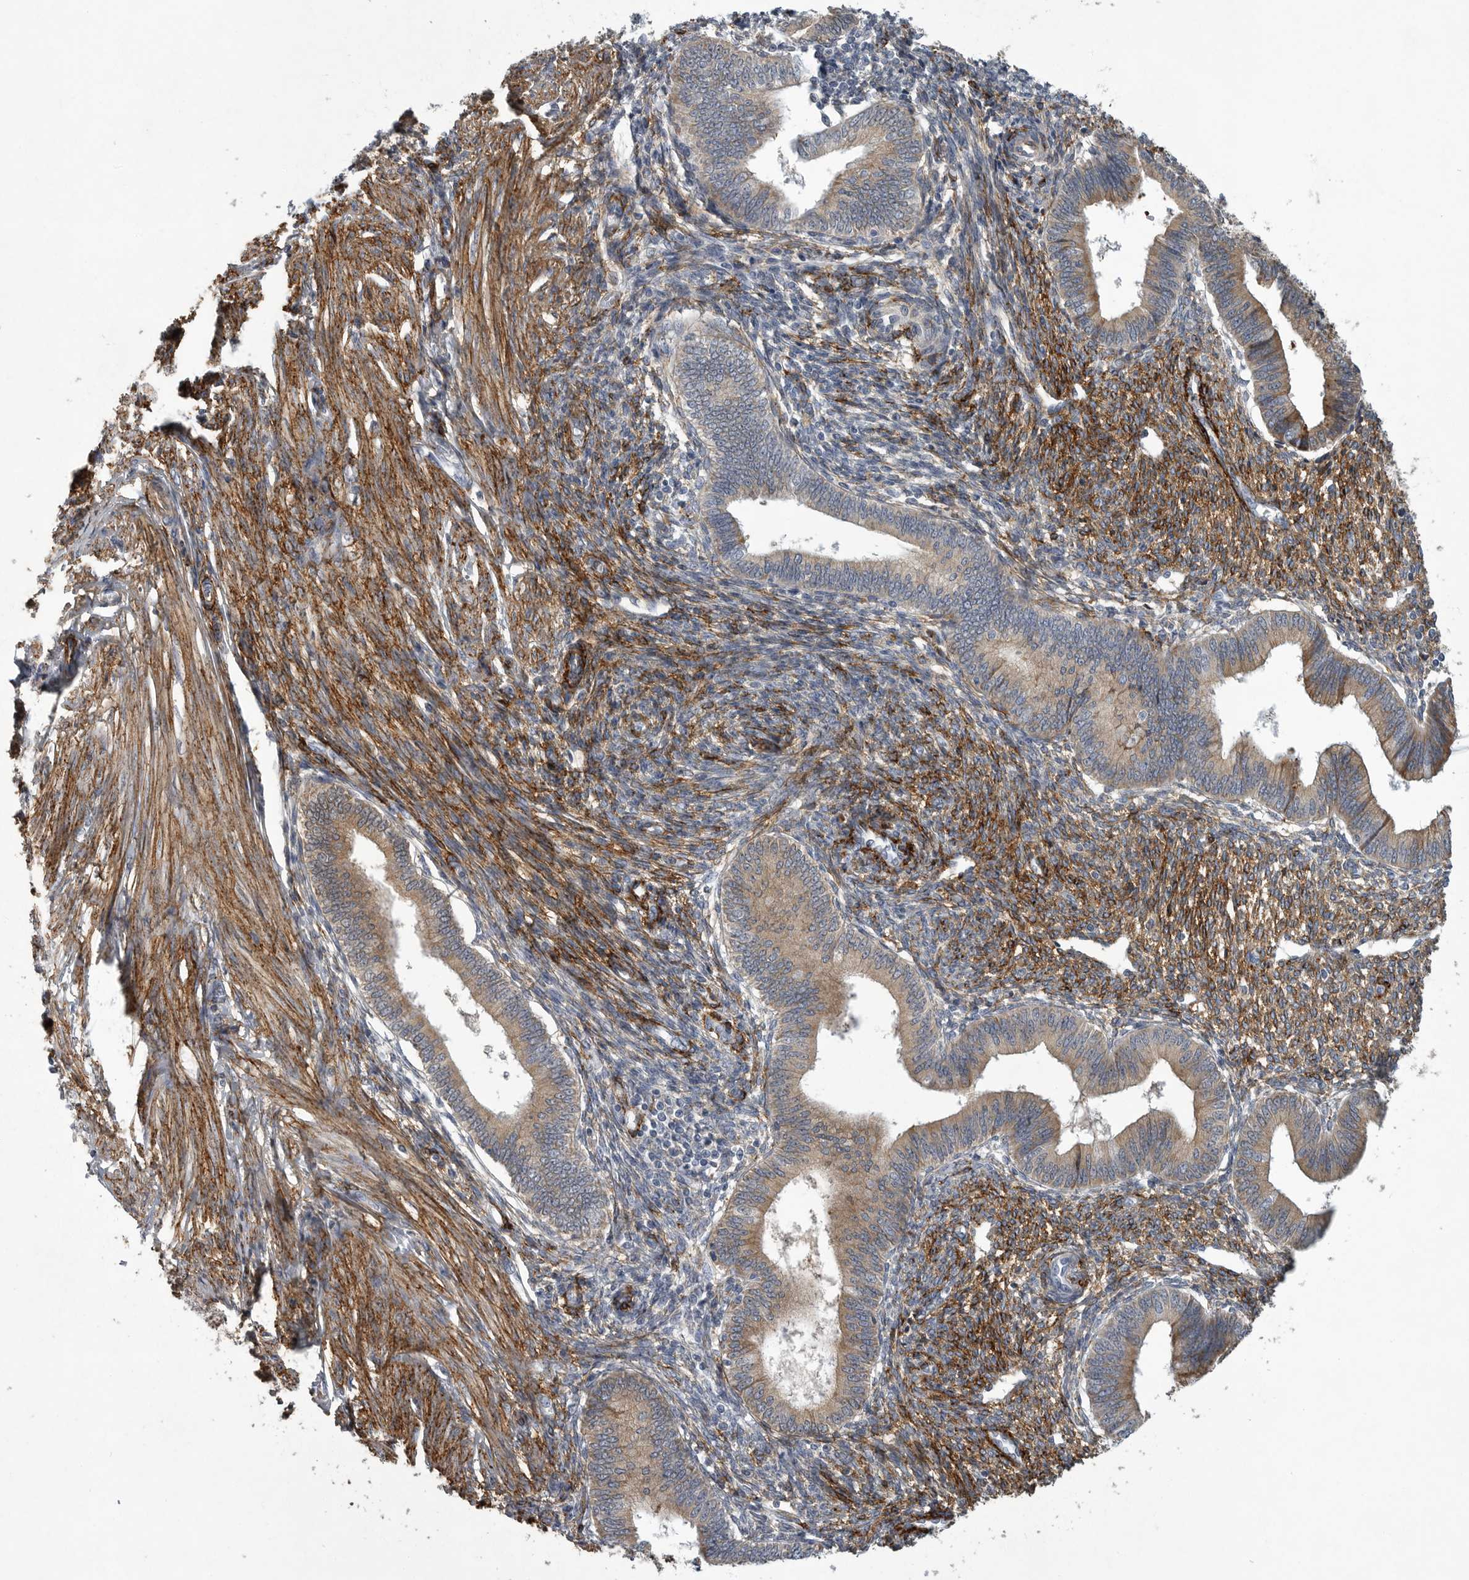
{"staining": {"intensity": "moderate", "quantity": "<25%", "location": "cytoplasmic/membranous"}, "tissue": "endometrium", "cell_type": "Cells in endometrial stroma", "image_type": "normal", "snomed": [{"axis": "morphology", "description": "Normal tissue, NOS"}, {"axis": "topography", "description": "Endometrium"}], "caption": "DAB immunohistochemical staining of normal endometrium exhibits moderate cytoplasmic/membranous protein positivity in about <25% of cells in endometrial stroma.", "gene": "MINPP1", "patient": {"sex": "female", "age": 46}}